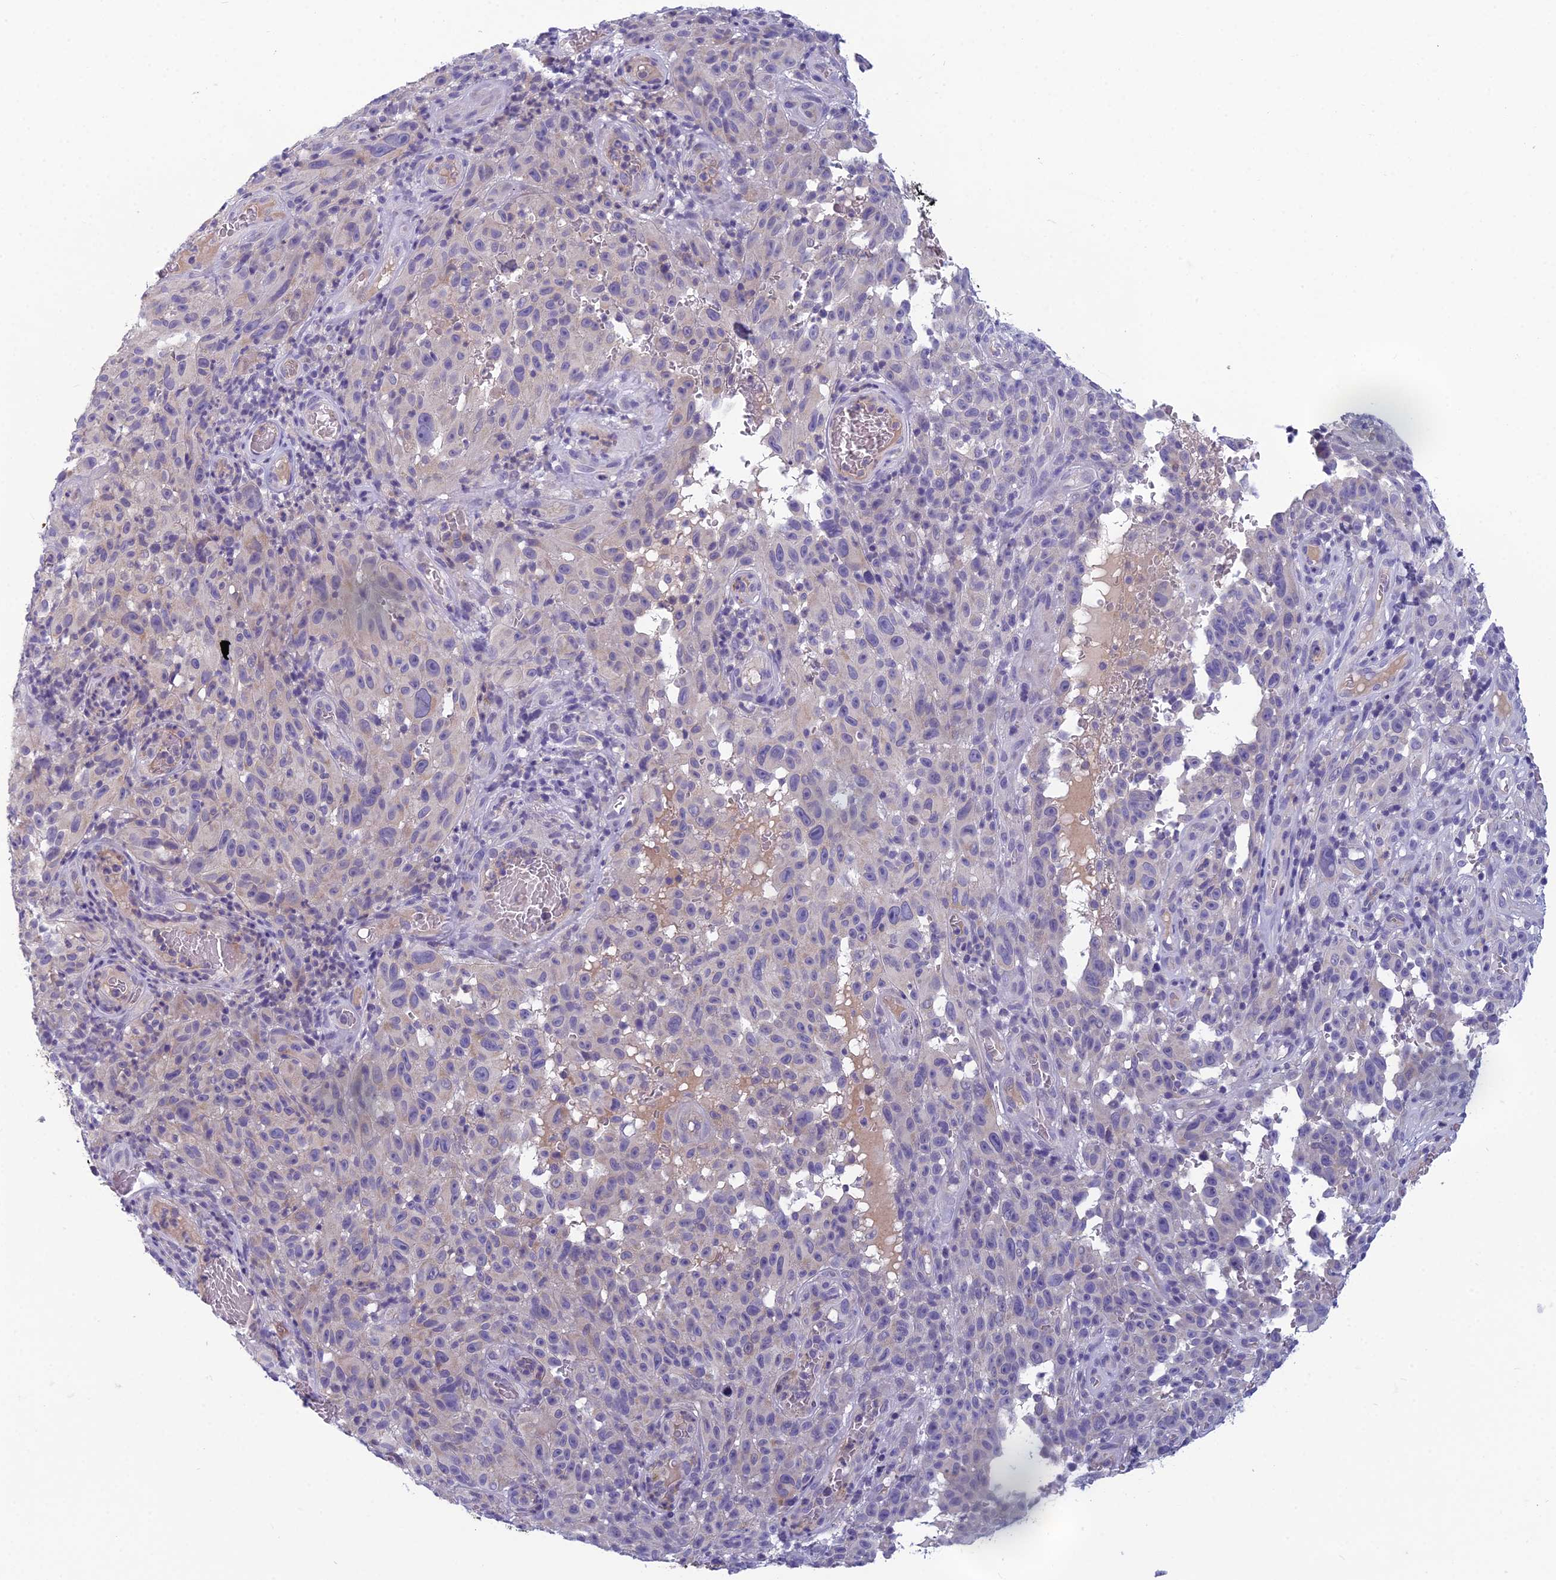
{"staining": {"intensity": "negative", "quantity": "none", "location": "none"}, "tissue": "melanoma", "cell_type": "Tumor cells", "image_type": "cancer", "snomed": [{"axis": "morphology", "description": "Malignant melanoma, NOS"}, {"axis": "topography", "description": "Skin"}], "caption": "Tumor cells show no significant positivity in melanoma.", "gene": "RBM41", "patient": {"sex": "female", "age": 82}}